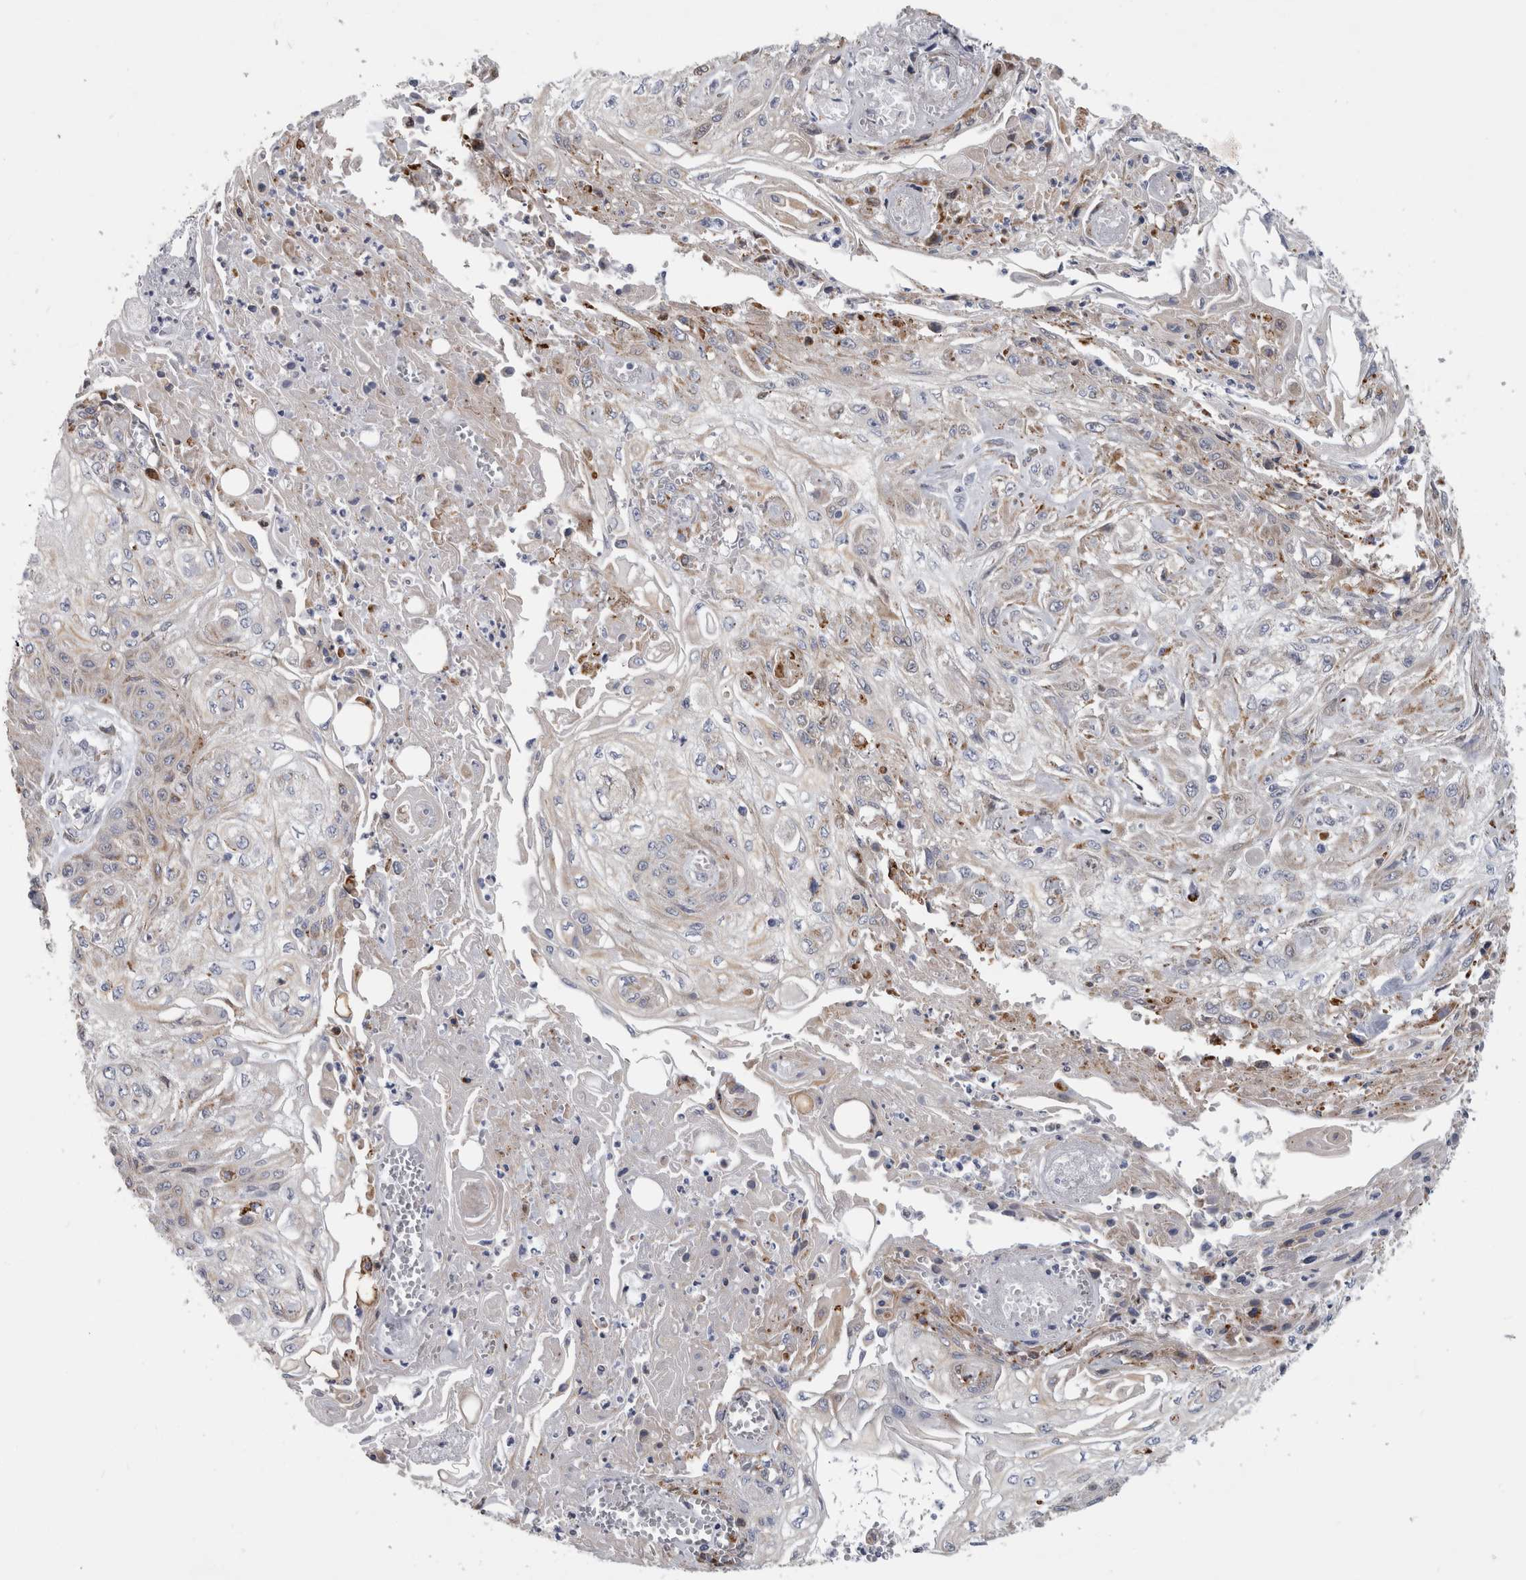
{"staining": {"intensity": "weak", "quantity": "<25%", "location": "cytoplasmic/membranous"}, "tissue": "skin cancer", "cell_type": "Tumor cells", "image_type": "cancer", "snomed": [{"axis": "morphology", "description": "Squamous cell carcinoma, NOS"}, {"axis": "morphology", "description": "Squamous cell carcinoma, metastatic, NOS"}, {"axis": "topography", "description": "Skin"}, {"axis": "topography", "description": "Lymph node"}], "caption": "A micrograph of skin cancer (squamous cell carcinoma) stained for a protein shows no brown staining in tumor cells. (DAB immunohistochemistry with hematoxylin counter stain).", "gene": "DNAJC24", "patient": {"sex": "male", "age": 75}}